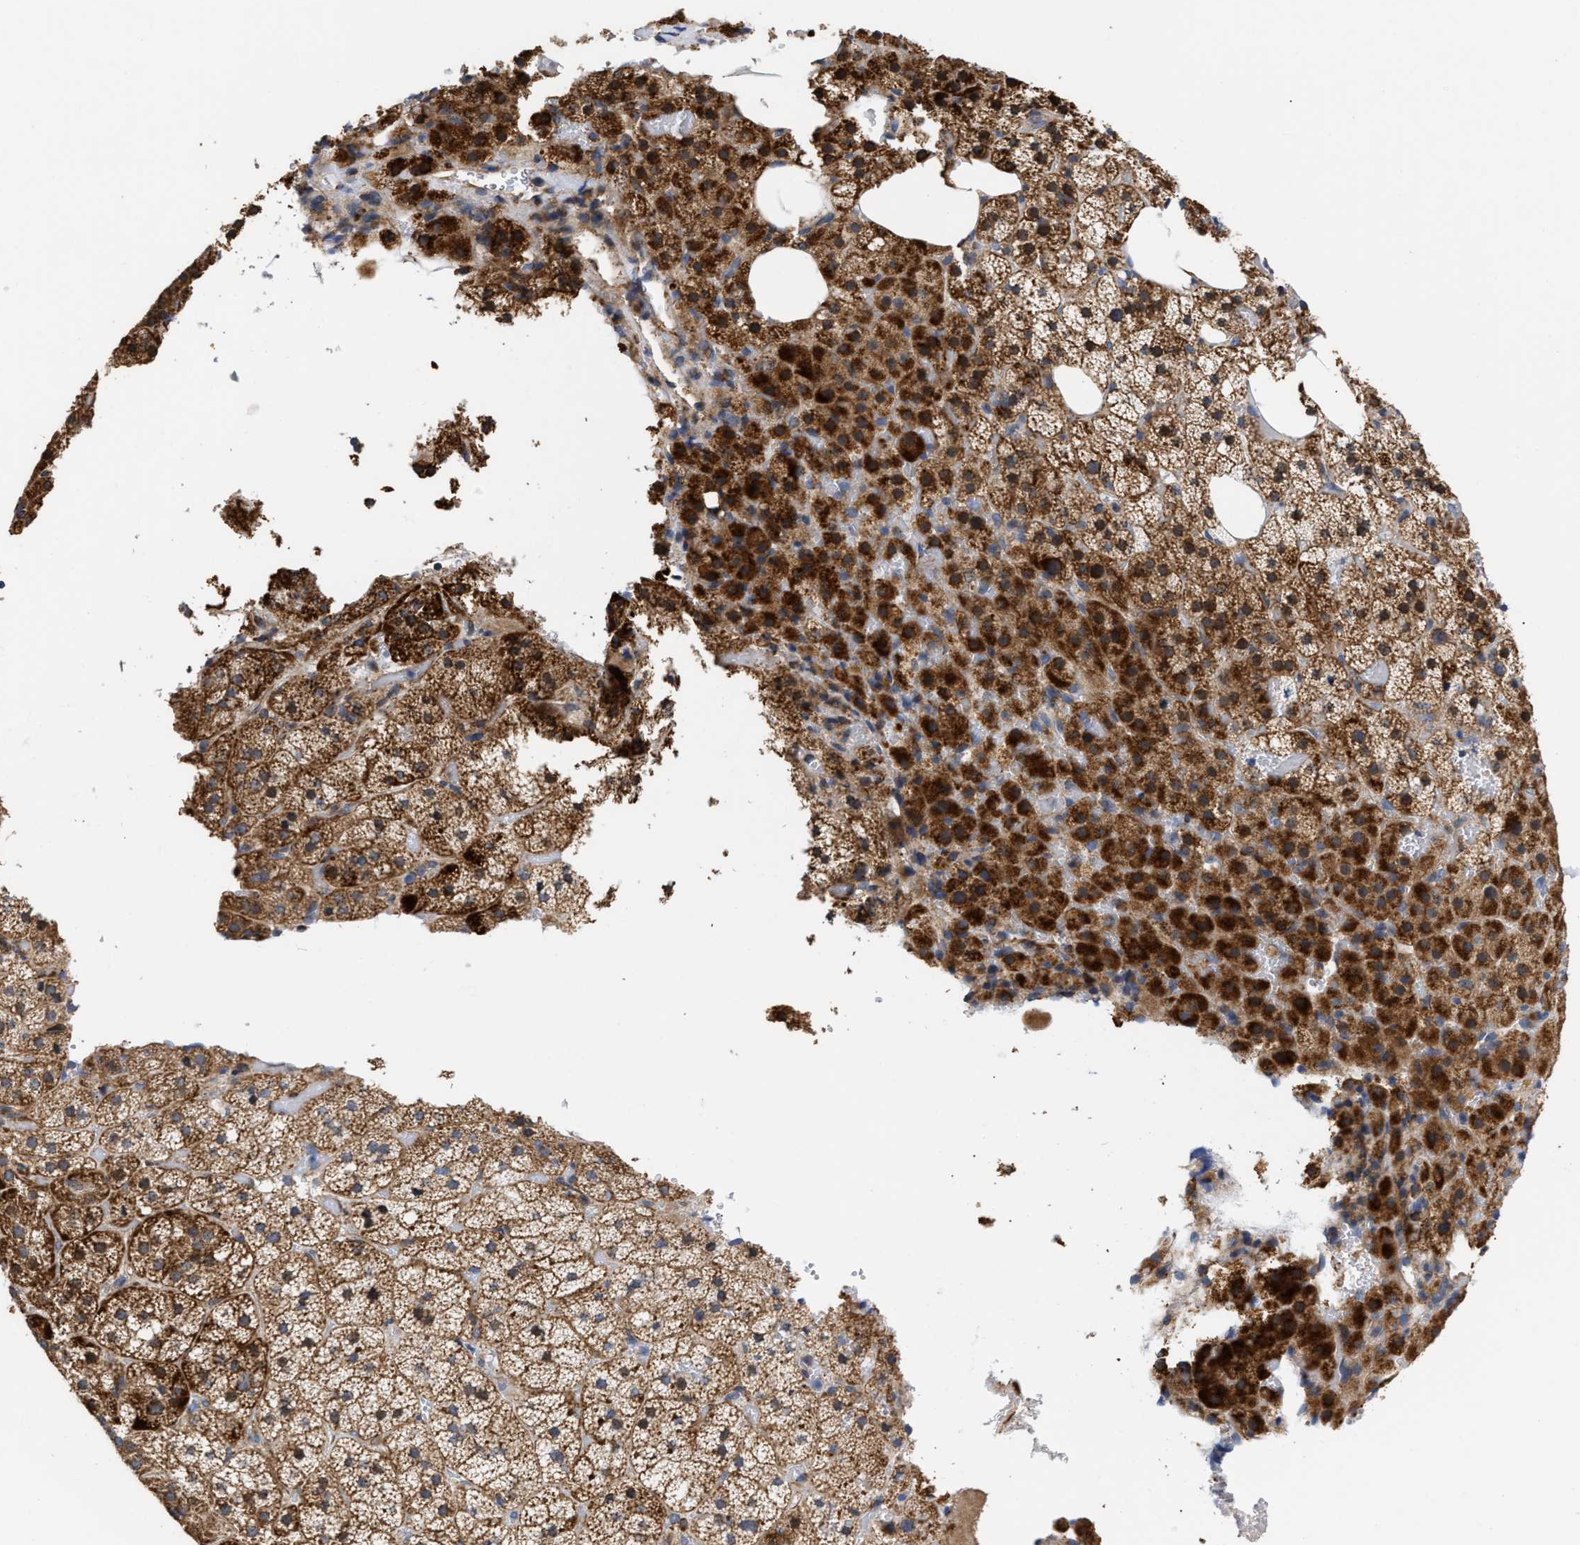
{"staining": {"intensity": "strong", "quantity": ">75%", "location": "cytoplasmic/membranous"}, "tissue": "adrenal gland", "cell_type": "Glandular cells", "image_type": "normal", "snomed": [{"axis": "morphology", "description": "Normal tissue, NOS"}, {"axis": "topography", "description": "Adrenal gland"}], "caption": "Immunohistochemistry (DAB) staining of normal adrenal gland demonstrates strong cytoplasmic/membranous protein expression in approximately >75% of glandular cells.", "gene": "MALSU1", "patient": {"sex": "female", "age": 59}}